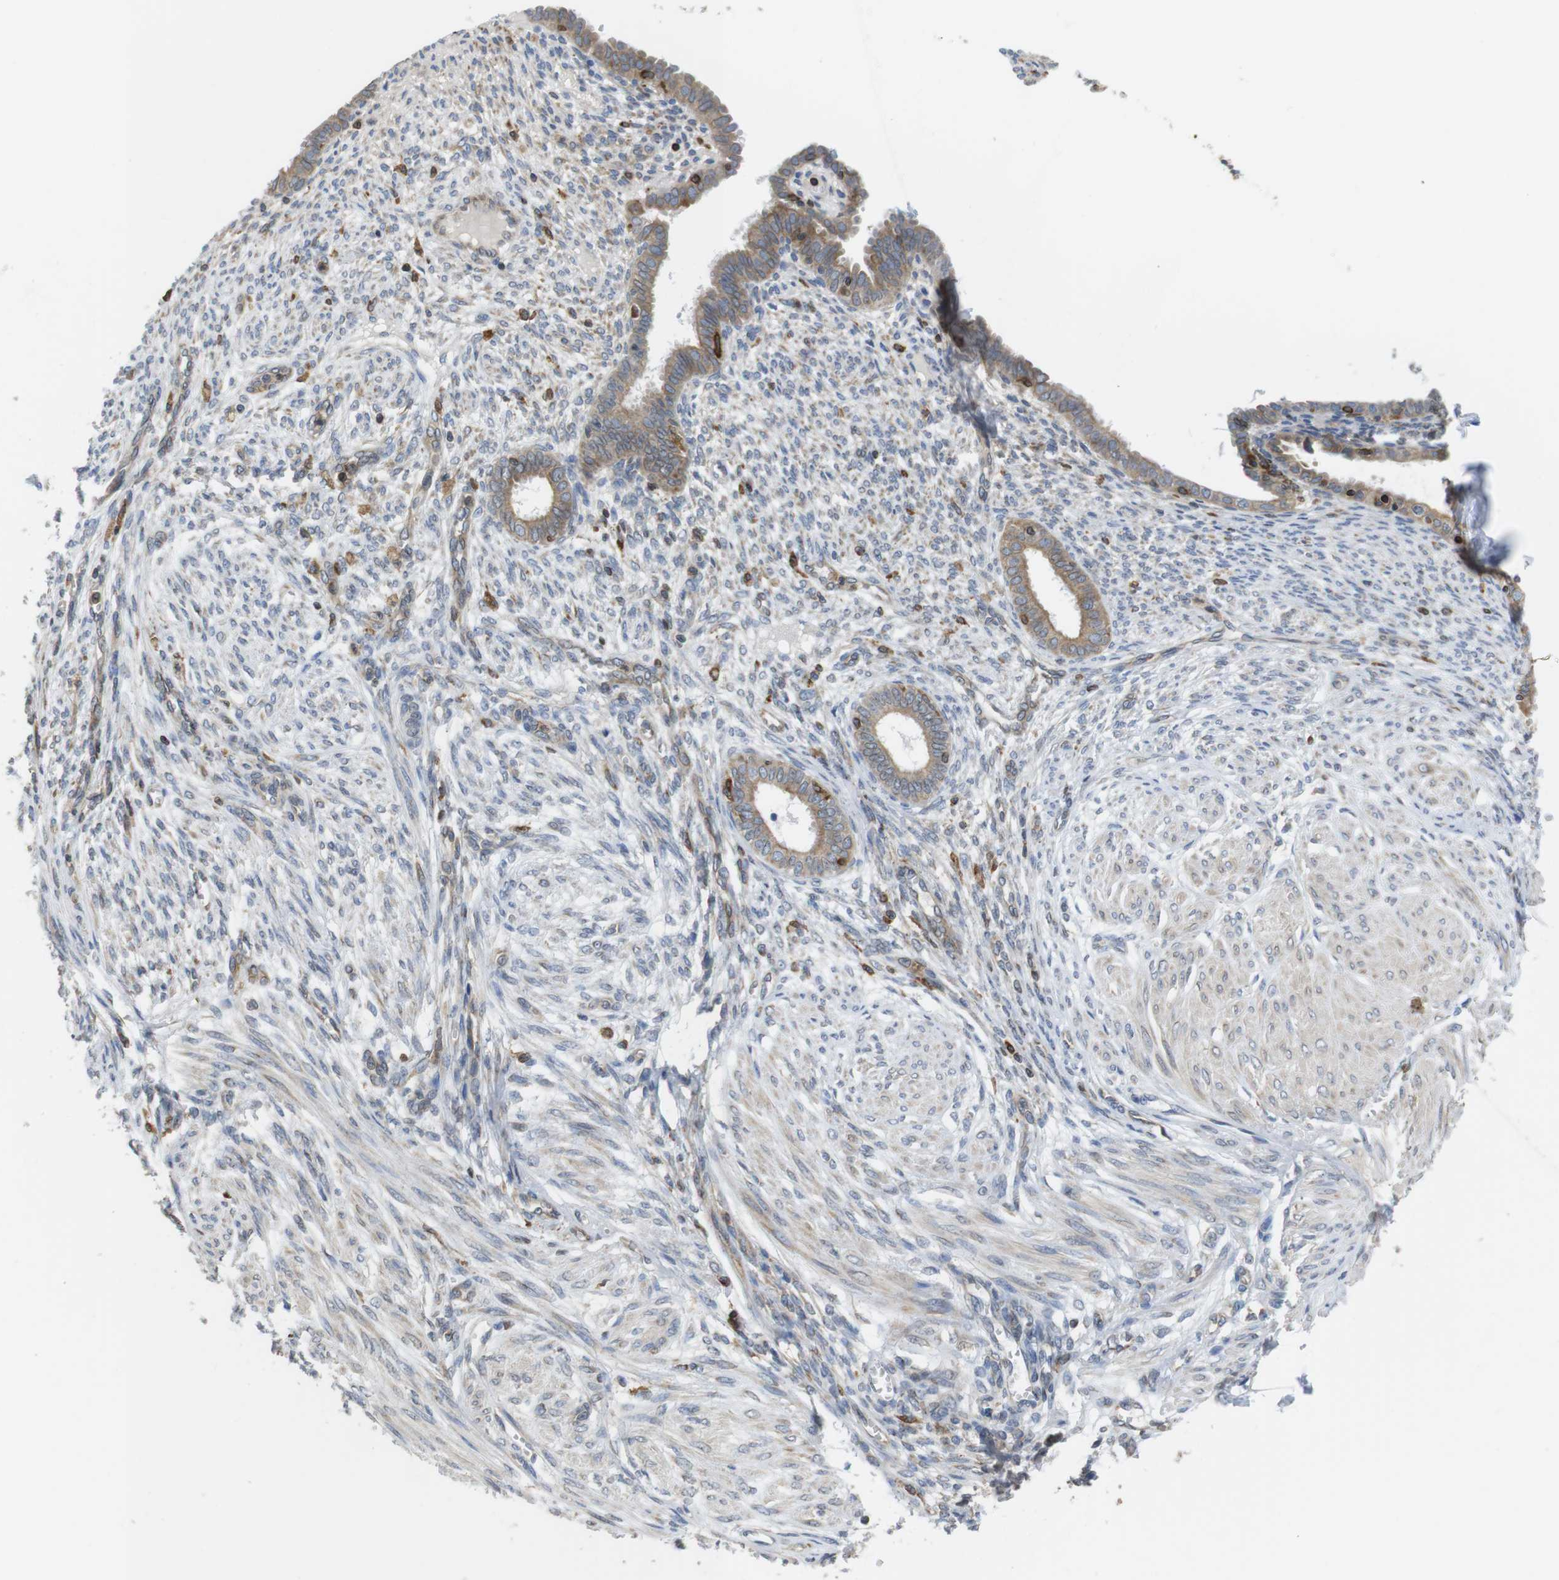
{"staining": {"intensity": "weak", "quantity": "<25%", "location": "cytoplasmic/membranous"}, "tissue": "endometrium", "cell_type": "Cells in endometrial stroma", "image_type": "normal", "snomed": [{"axis": "morphology", "description": "Normal tissue, NOS"}, {"axis": "topography", "description": "Endometrium"}], "caption": "IHC histopathology image of benign endometrium: endometrium stained with DAB (3,3'-diaminobenzidine) demonstrates no significant protein staining in cells in endometrial stroma. (DAB IHC with hematoxylin counter stain).", "gene": "ARL6IP5", "patient": {"sex": "female", "age": 72}}